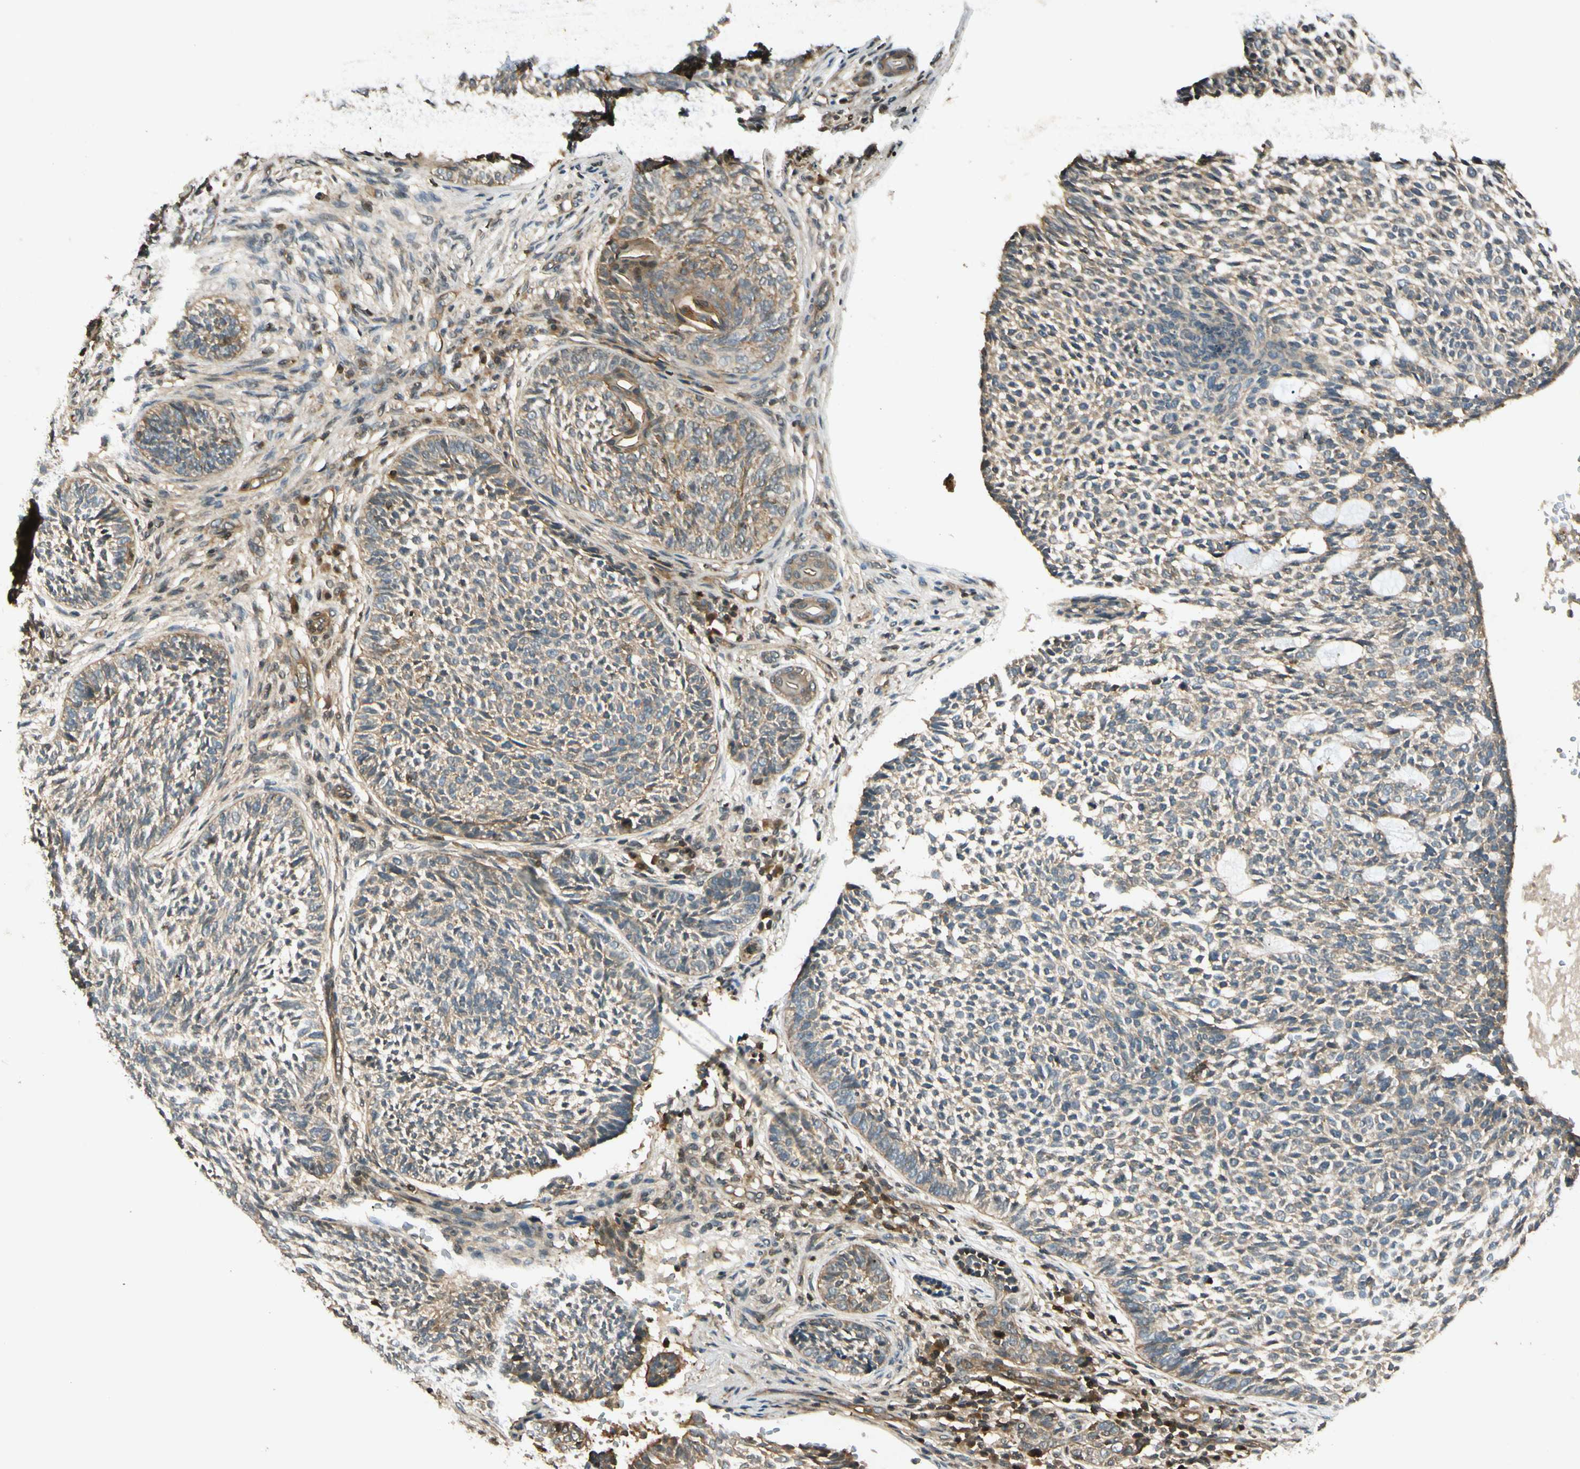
{"staining": {"intensity": "moderate", "quantity": "25%-75%", "location": "cytoplasmic/membranous"}, "tissue": "skin cancer", "cell_type": "Tumor cells", "image_type": "cancer", "snomed": [{"axis": "morphology", "description": "Basal cell carcinoma"}, {"axis": "topography", "description": "Skin"}], "caption": "Basal cell carcinoma (skin) stained for a protein demonstrates moderate cytoplasmic/membranous positivity in tumor cells.", "gene": "EPHA8", "patient": {"sex": "male", "age": 87}}